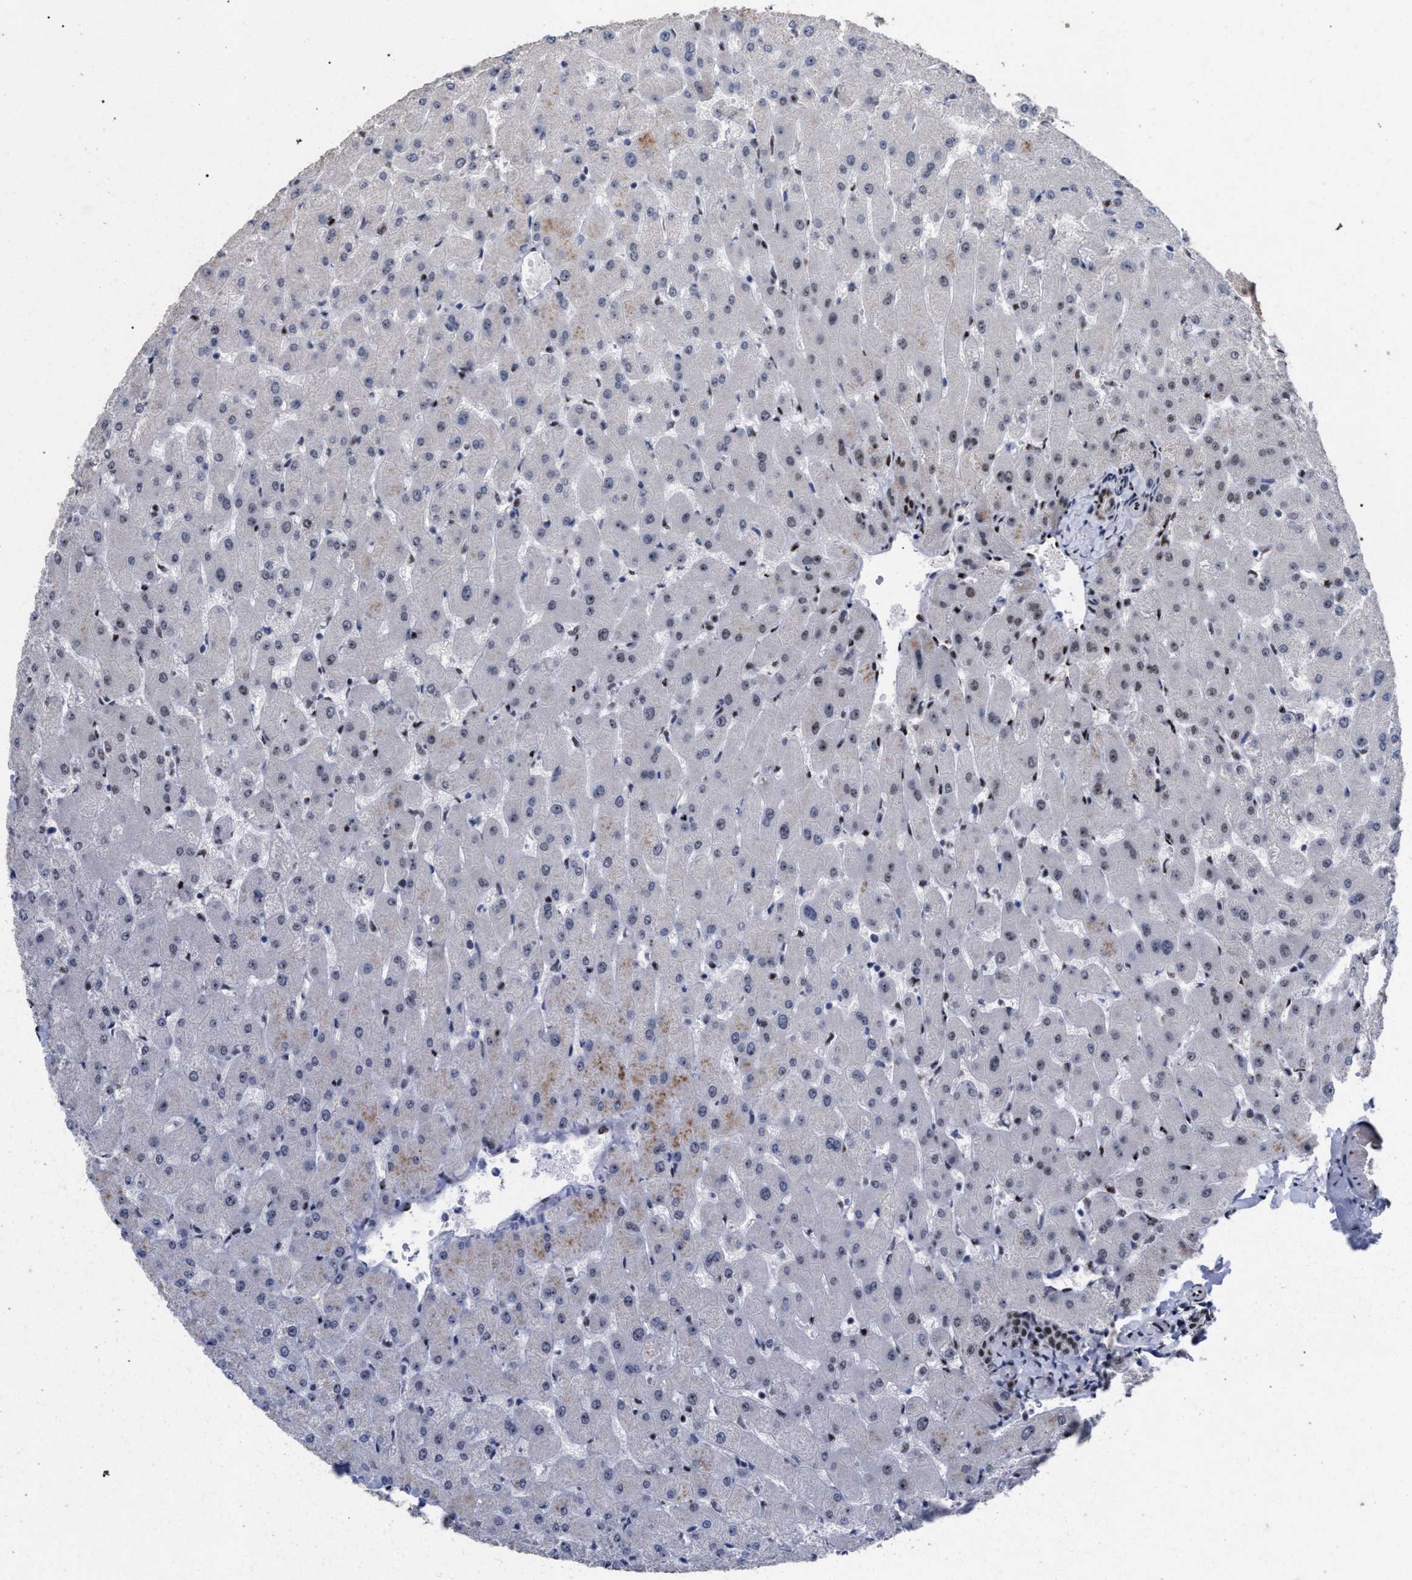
{"staining": {"intensity": "weak", "quantity": ">75%", "location": "nuclear"}, "tissue": "liver", "cell_type": "Cholangiocytes", "image_type": "normal", "snomed": [{"axis": "morphology", "description": "Normal tissue, NOS"}, {"axis": "topography", "description": "Liver"}], "caption": "This is an image of immunohistochemistry staining of unremarkable liver, which shows weak positivity in the nuclear of cholangiocytes.", "gene": "TP53BP1", "patient": {"sex": "female", "age": 63}}